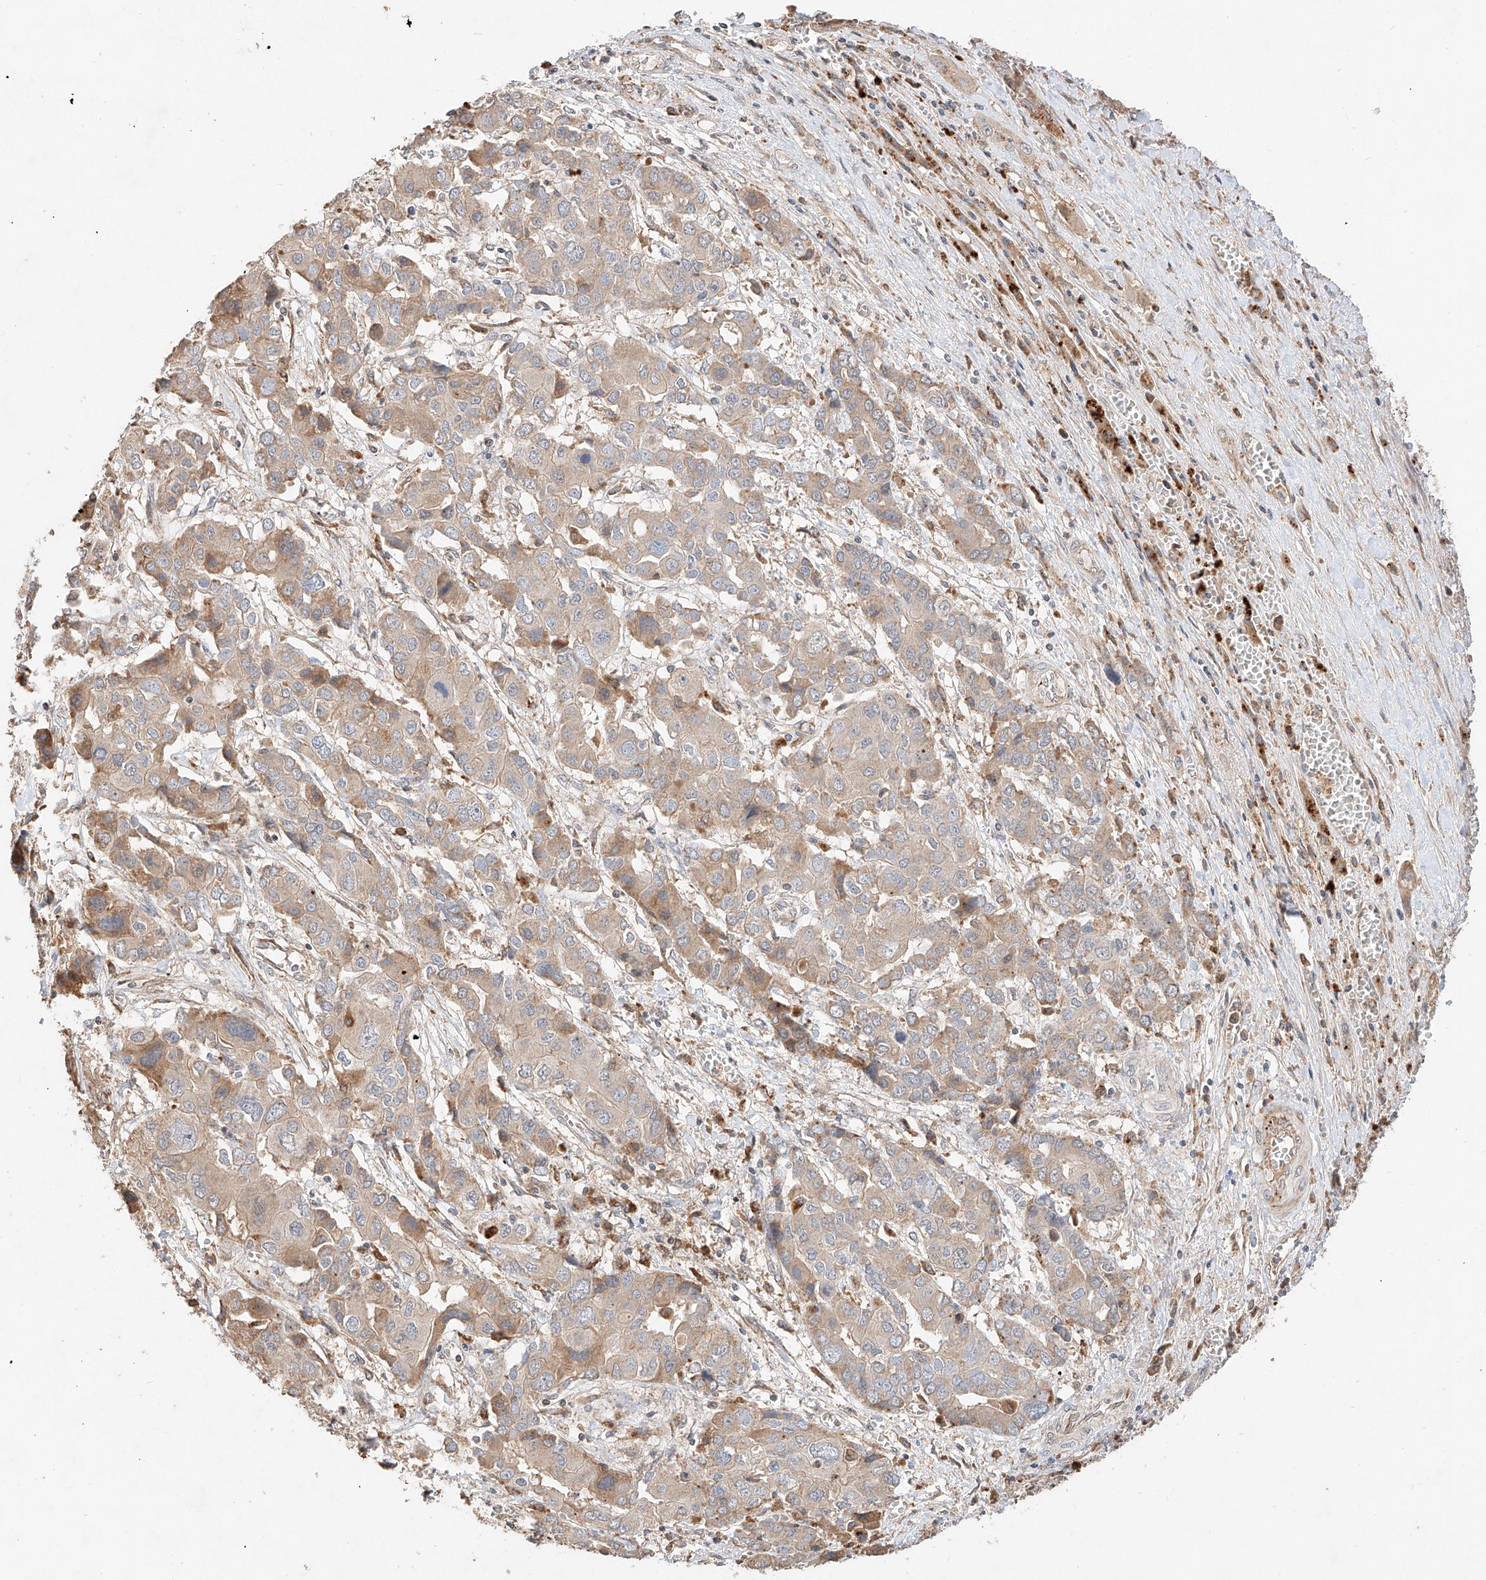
{"staining": {"intensity": "moderate", "quantity": "<25%", "location": "cytoplasmic/membranous"}, "tissue": "liver cancer", "cell_type": "Tumor cells", "image_type": "cancer", "snomed": [{"axis": "morphology", "description": "Cholangiocarcinoma"}, {"axis": "topography", "description": "Liver"}], "caption": "High-magnification brightfield microscopy of liver cholangiocarcinoma stained with DAB (3,3'-diaminobenzidine) (brown) and counterstained with hematoxylin (blue). tumor cells exhibit moderate cytoplasmic/membranous staining is present in about<25% of cells.", "gene": "SUSD6", "patient": {"sex": "male", "age": 67}}